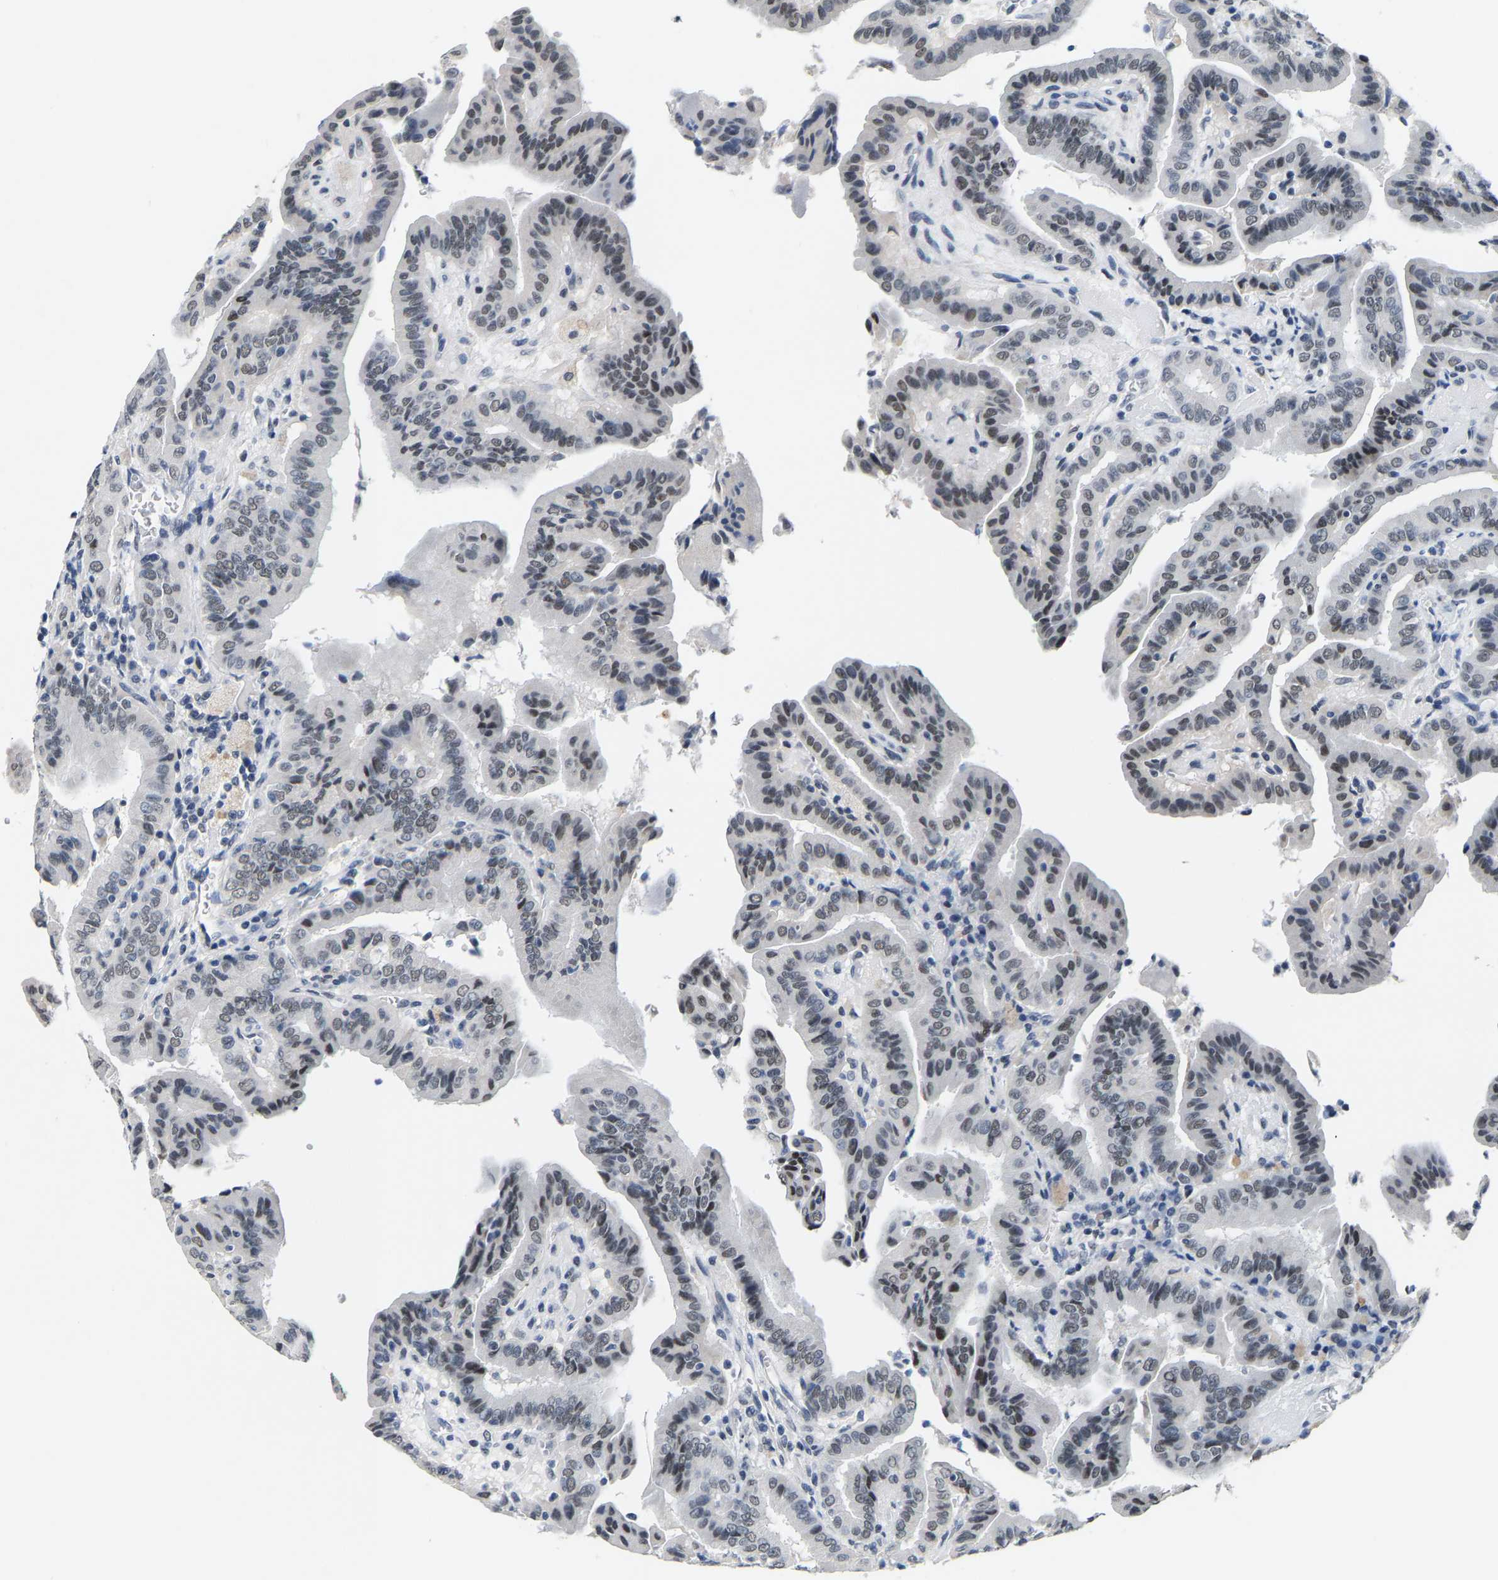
{"staining": {"intensity": "weak", "quantity": "<25%", "location": "nuclear"}, "tissue": "thyroid cancer", "cell_type": "Tumor cells", "image_type": "cancer", "snomed": [{"axis": "morphology", "description": "Papillary adenocarcinoma, NOS"}, {"axis": "topography", "description": "Thyroid gland"}], "caption": "Histopathology image shows no protein positivity in tumor cells of papillary adenocarcinoma (thyroid) tissue. (DAB (3,3'-diaminobenzidine) immunohistochemistry (IHC) visualized using brightfield microscopy, high magnification).", "gene": "SETD1B", "patient": {"sex": "male", "age": 33}}